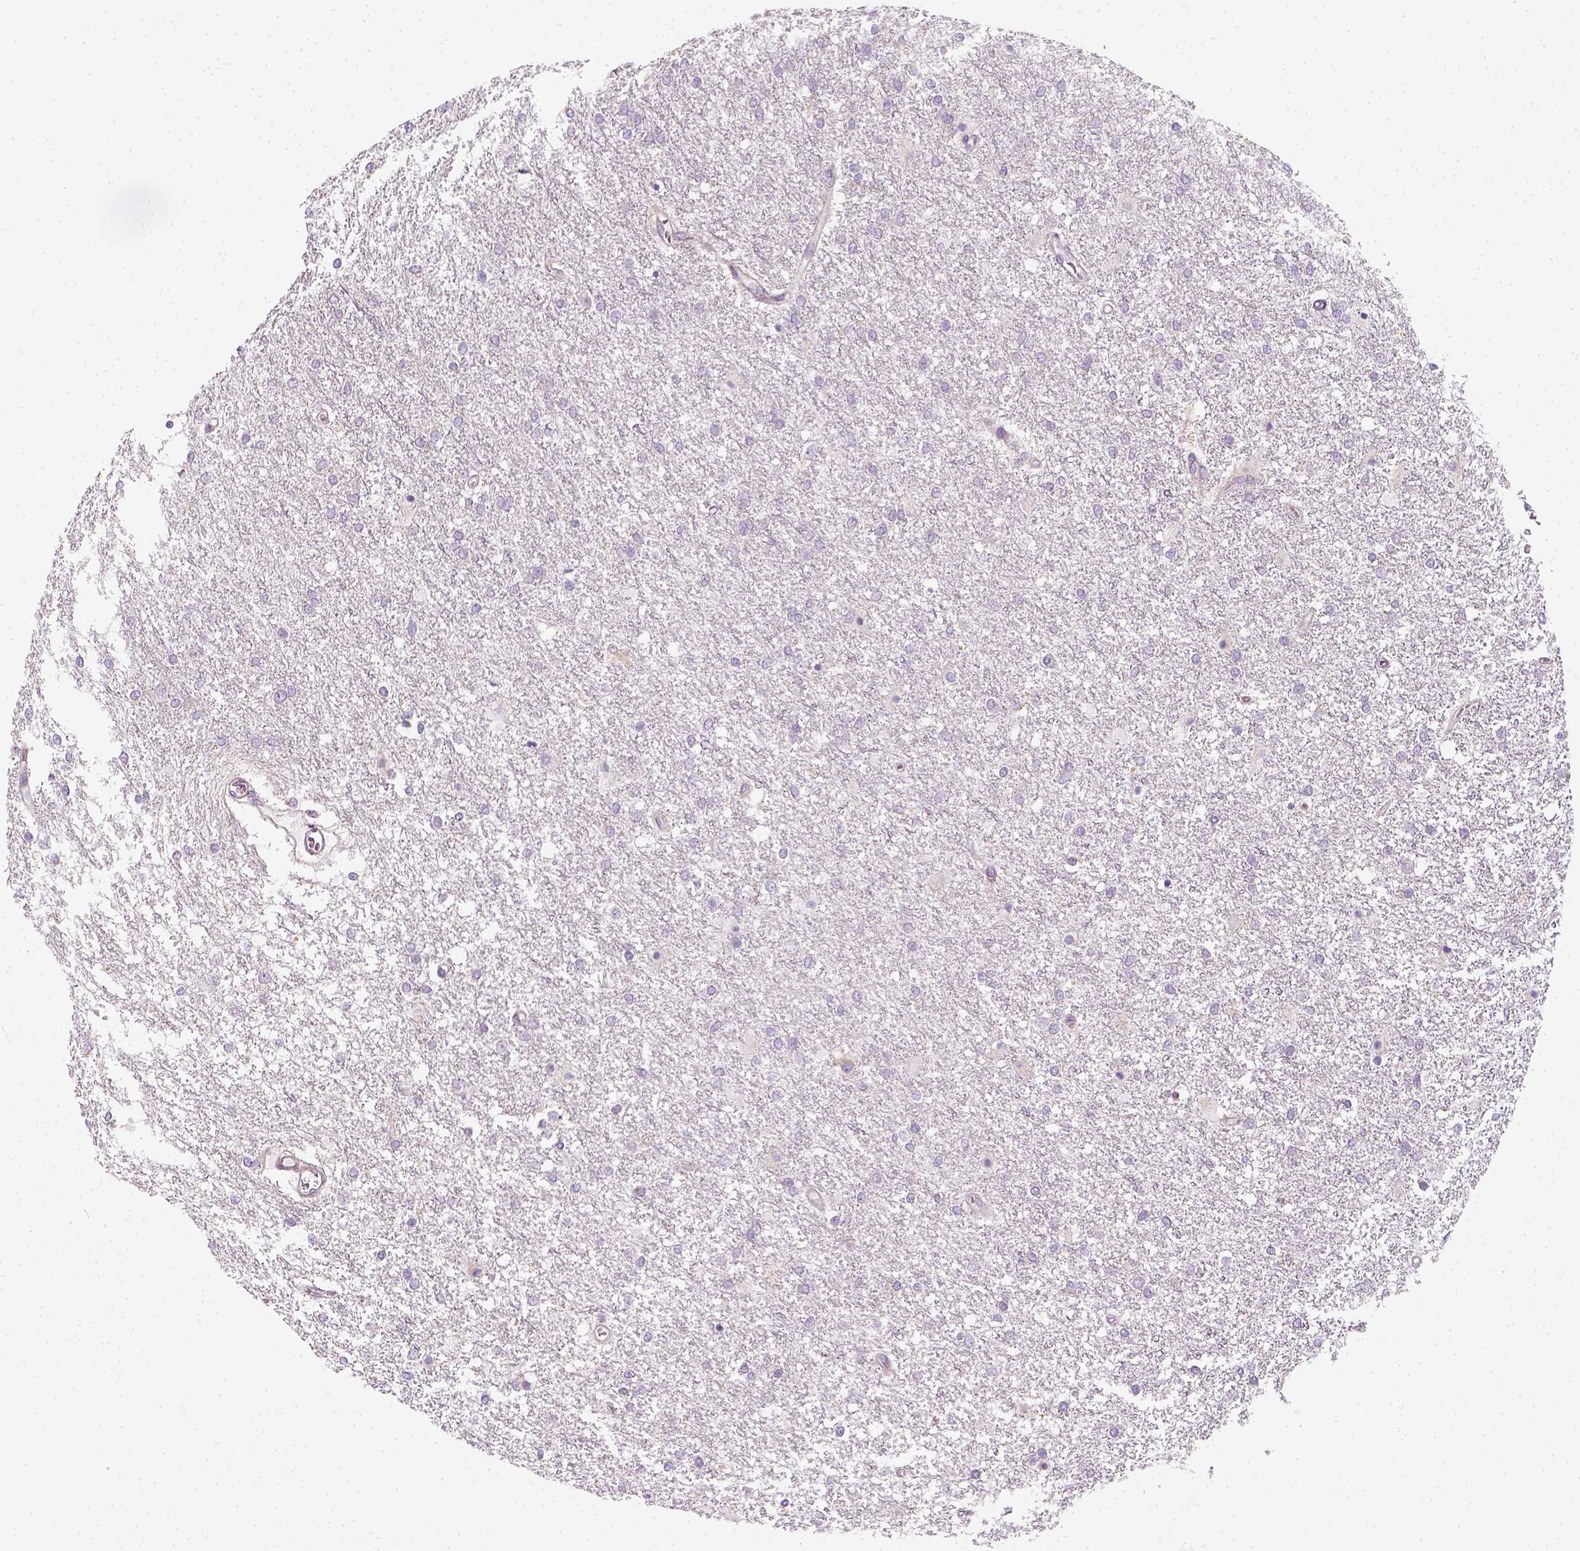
{"staining": {"intensity": "negative", "quantity": "none", "location": "none"}, "tissue": "glioma", "cell_type": "Tumor cells", "image_type": "cancer", "snomed": [{"axis": "morphology", "description": "Glioma, malignant, High grade"}, {"axis": "topography", "description": "Brain"}], "caption": "Tumor cells show no significant protein staining in malignant glioma (high-grade). Nuclei are stained in blue.", "gene": "AWAT2", "patient": {"sex": "female", "age": 61}}